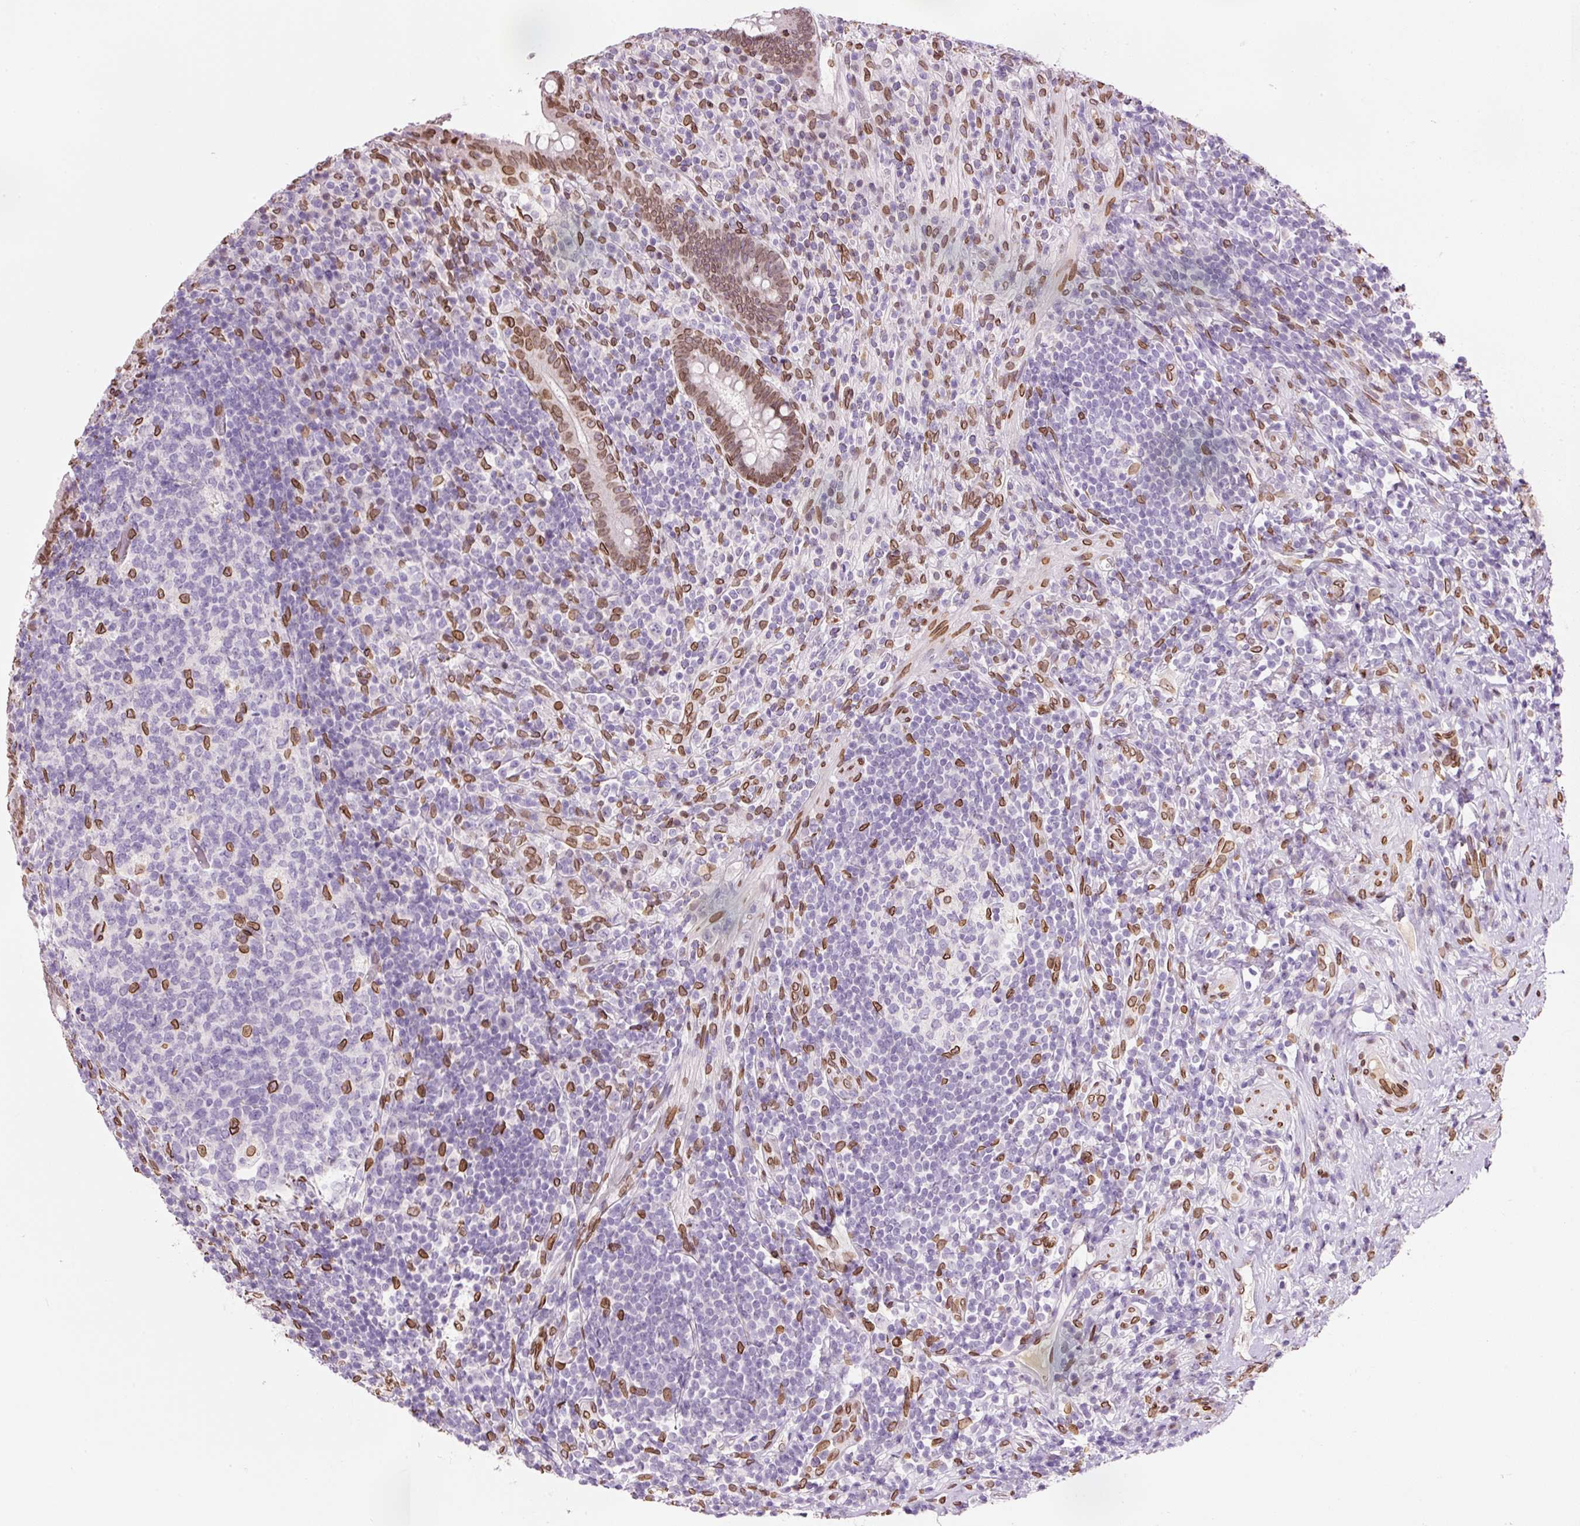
{"staining": {"intensity": "moderate", "quantity": ">75%", "location": "cytoplasmic/membranous,nuclear"}, "tissue": "appendix", "cell_type": "Glandular cells", "image_type": "normal", "snomed": [{"axis": "morphology", "description": "Normal tissue, NOS"}, {"axis": "topography", "description": "Appendix"}], "caption": "High-power microscopy captured an IHC image of benign appendix, revealing moderate cytoplasmic/membranous,nuclear positivity in approximately >75% of glandular cells. (DAB (3,3'-diaminobenzidine) IHC, brown staining for protein, blue staining for nuclei).", "gene": "ZNF224", "patient": {"sex": "female", "age": 43}}